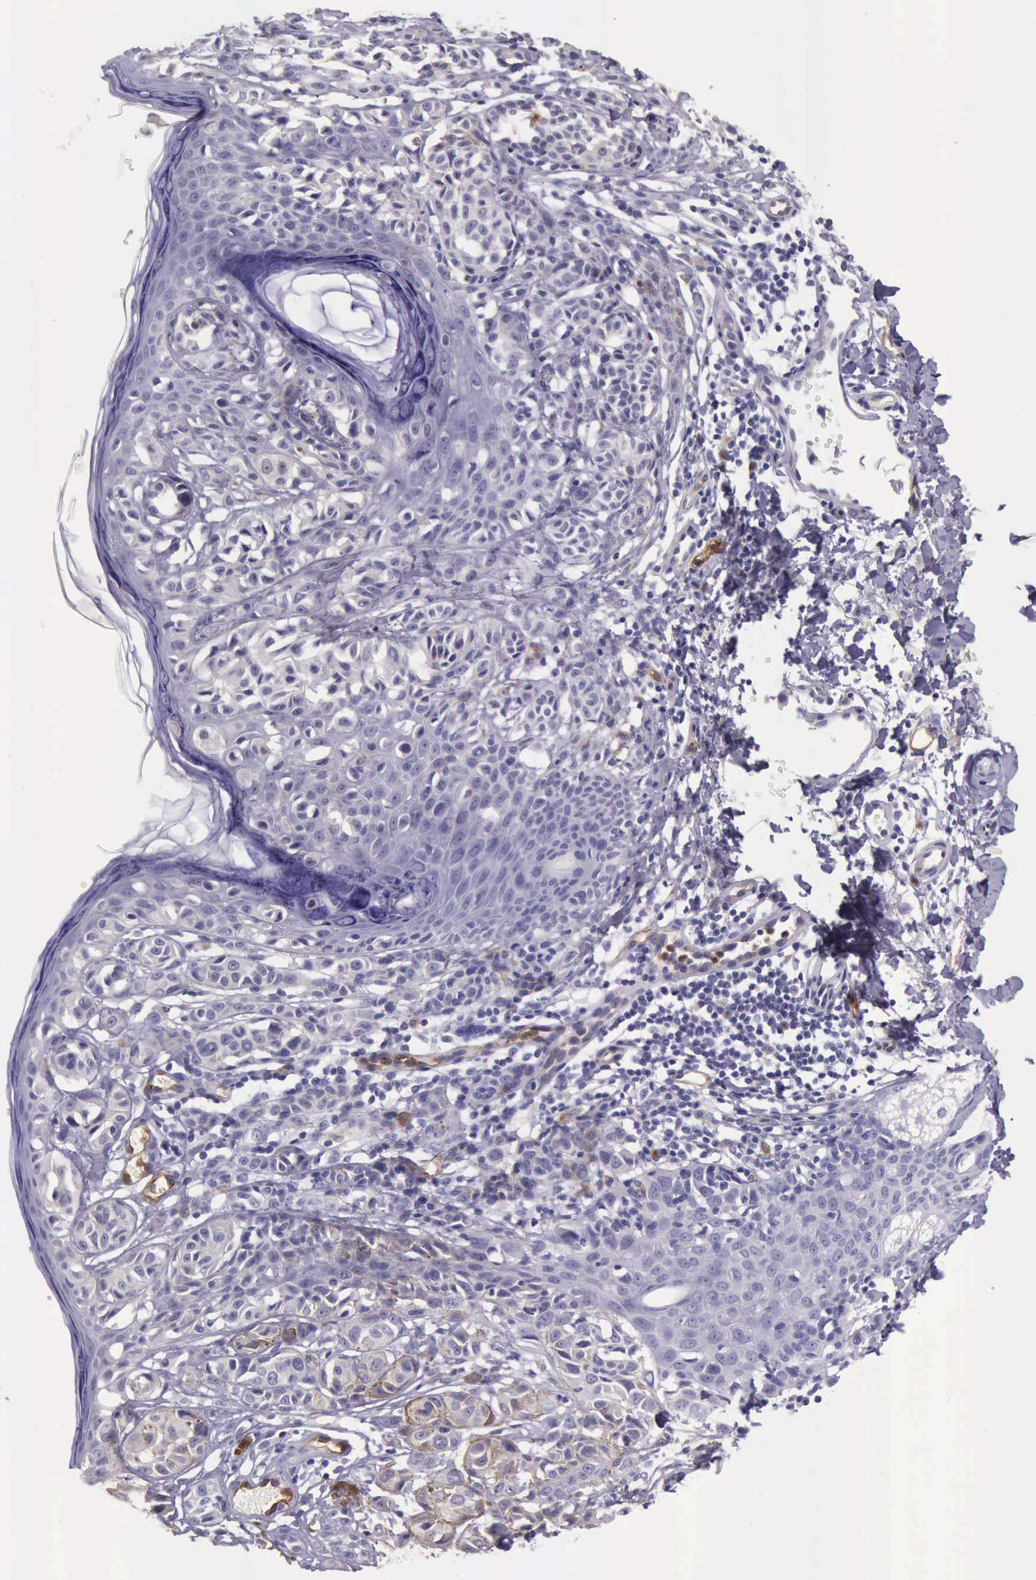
{"staining": {"intensity": "moderate", "quantity": "<25%", "location": "cytoplasmic/membranous"}, "tissue": "melanoma", "cell_type": "Tumor cells", "image_type": "cancer", "snomed": [{"axis": "morphology", "description": "Malignant melanoma, NOS"}, {"axis": "topography", "description": "Skin"}], "caption": "Immunohistochemical staining of human melanoma reveals low levels of moderate cytoplasmic/membranous staining in about <25% of tumor cells. Immunohistochemistry stains the protein of interest in brown and the nuclei are stained blue.", "gene": "TCEANC", "patient": {"sex": "male", "age": 40}}